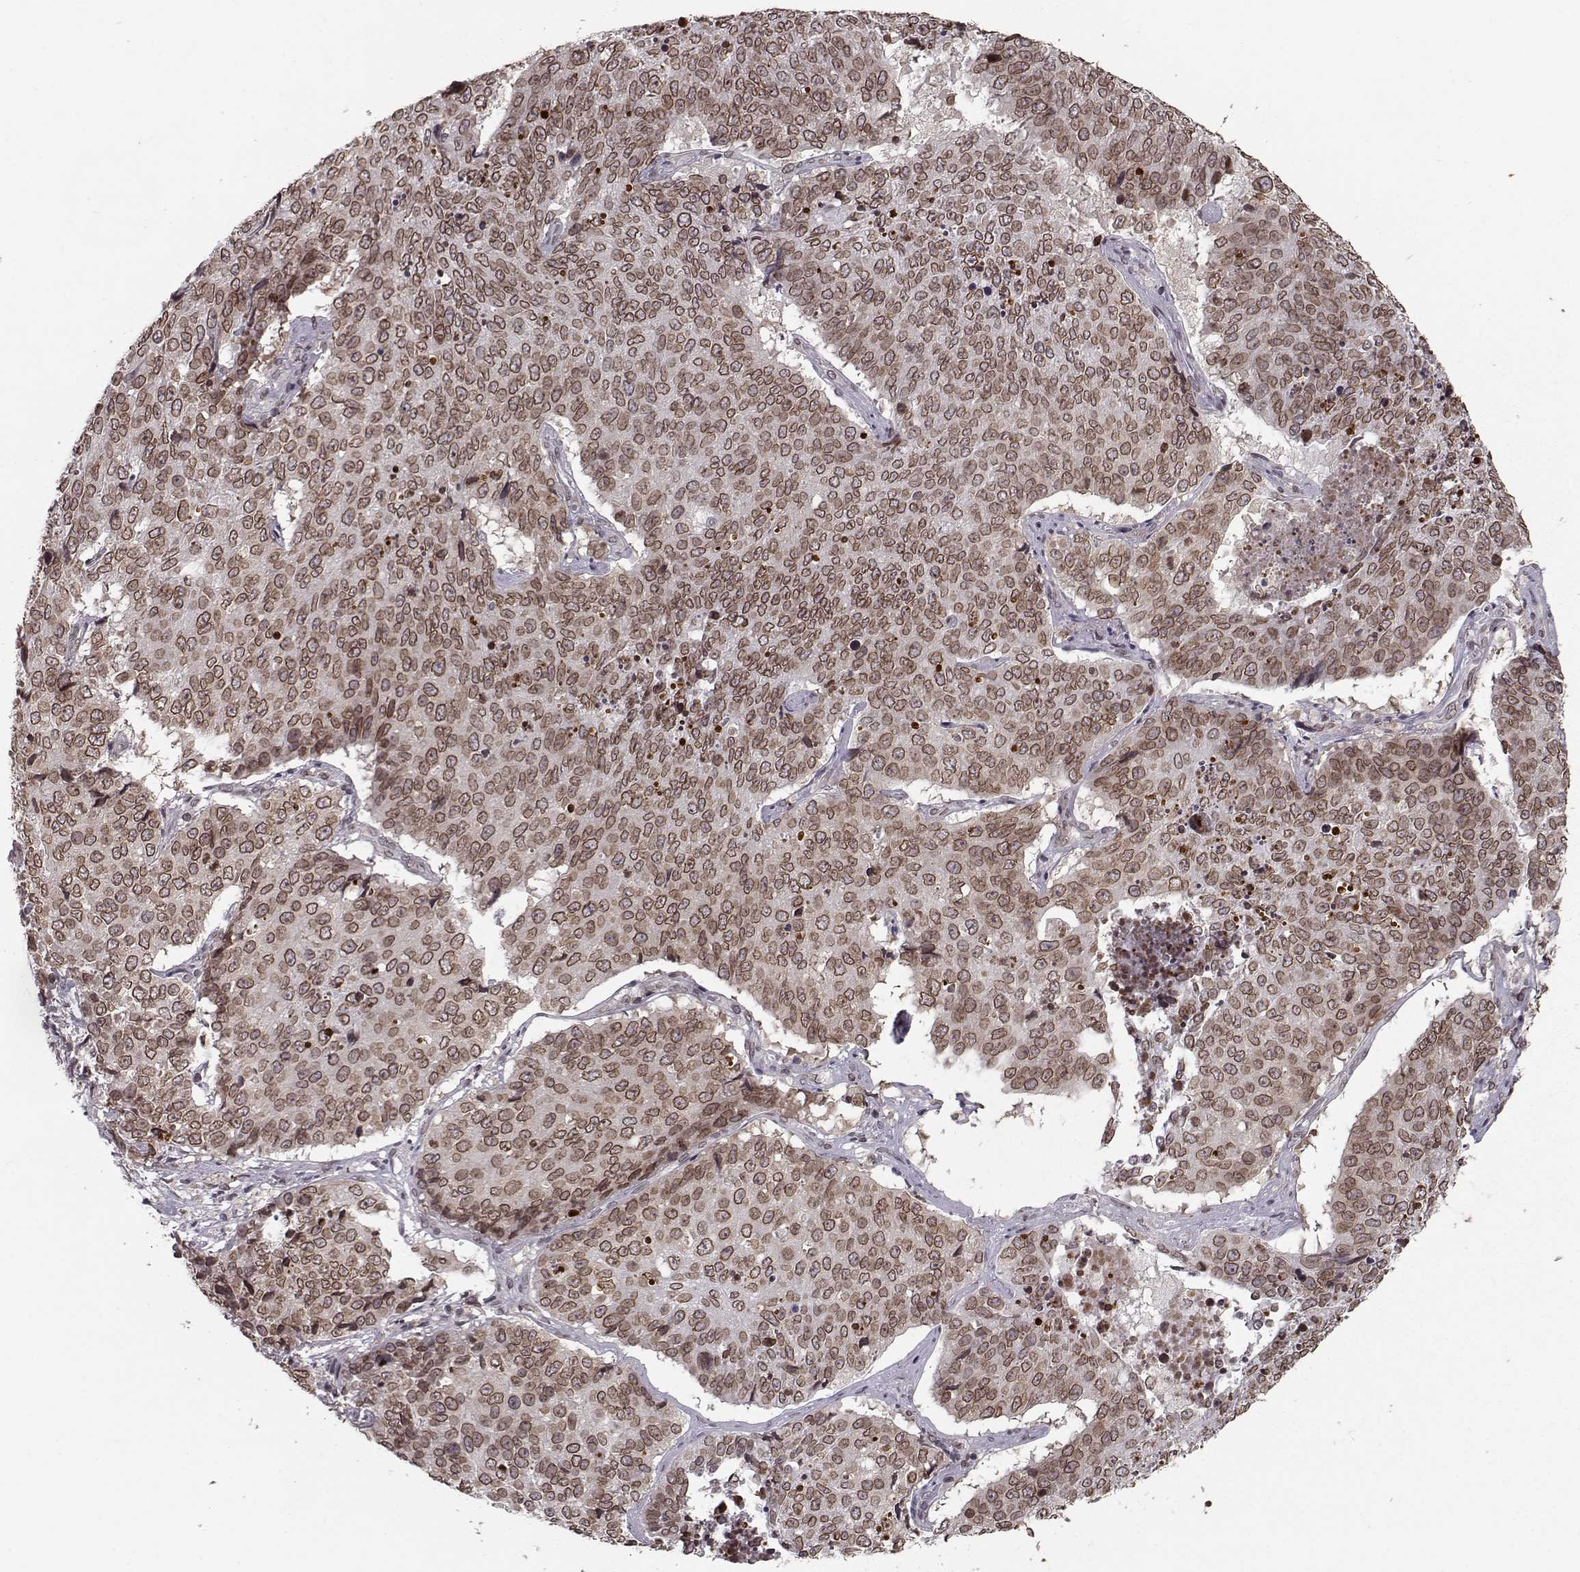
{"staining": {"intensity": "moderate", "quantity": ">75%", "location": "cytoplasmic/membranous,nuclear"}, "tissue": "lung cancer", "cell_type": "Tumor cells", "image_type": "cancer", "snomed": [{"axis": "morphology", "description": "Normal tissue, NOS"}, {"axis": "morphology", "description": "Squamous cell carcinoma, NOS"}, {"axis": "topography", "description": "Bronchus"}, {"axis": "topography", "description": "Lung"}], "caption": "Brown immunohistochemical staining in lung cancer shows moderate cytoplasmic/membranous and nuclear expression in about >75% of tumor cells. (DAB (3,3'-diaminobenzidine) IHC with brightfield microscopy, high magnification).", "gene": "NUP37", "patient": {"sex": "male", "age": 64}}